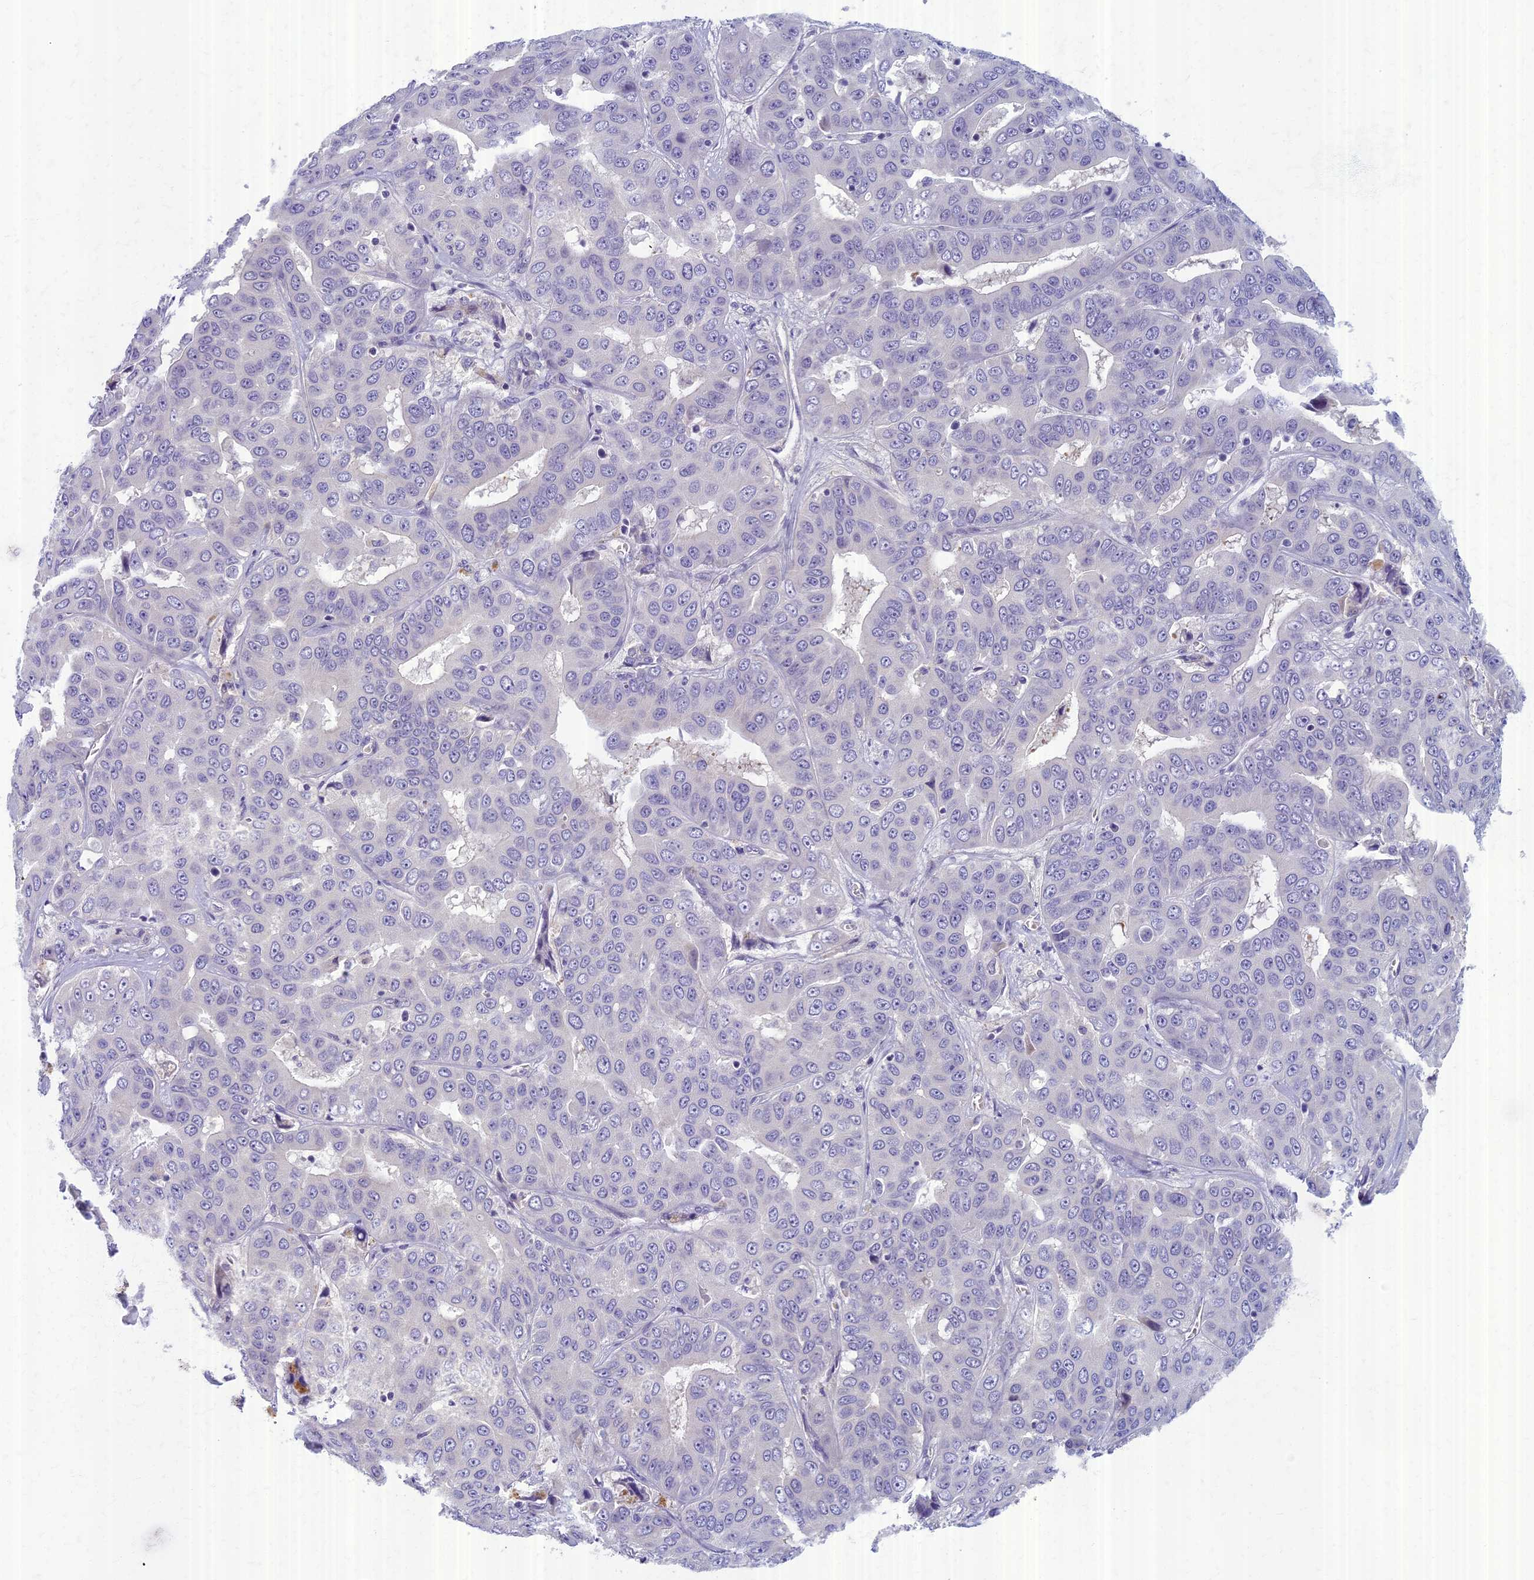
{"staining": {"intensity": "negative", "quantity": "none", "location": "none"}, "tissue": "liver cancer", "cell_type": "Tumor cells", "image_type": "cancer", "snomed": [{"axis": "morphology", "description": "Cholangiocarcinoma"}, {"axis": "topography", "description": "Liver"}], "caption": "The histopathology image exhibits no significant positivity in tumor cells of liver cholangiocarcinoma.", "gene": "AP4E1", "patient": {"sex": "female", "age": 52}}